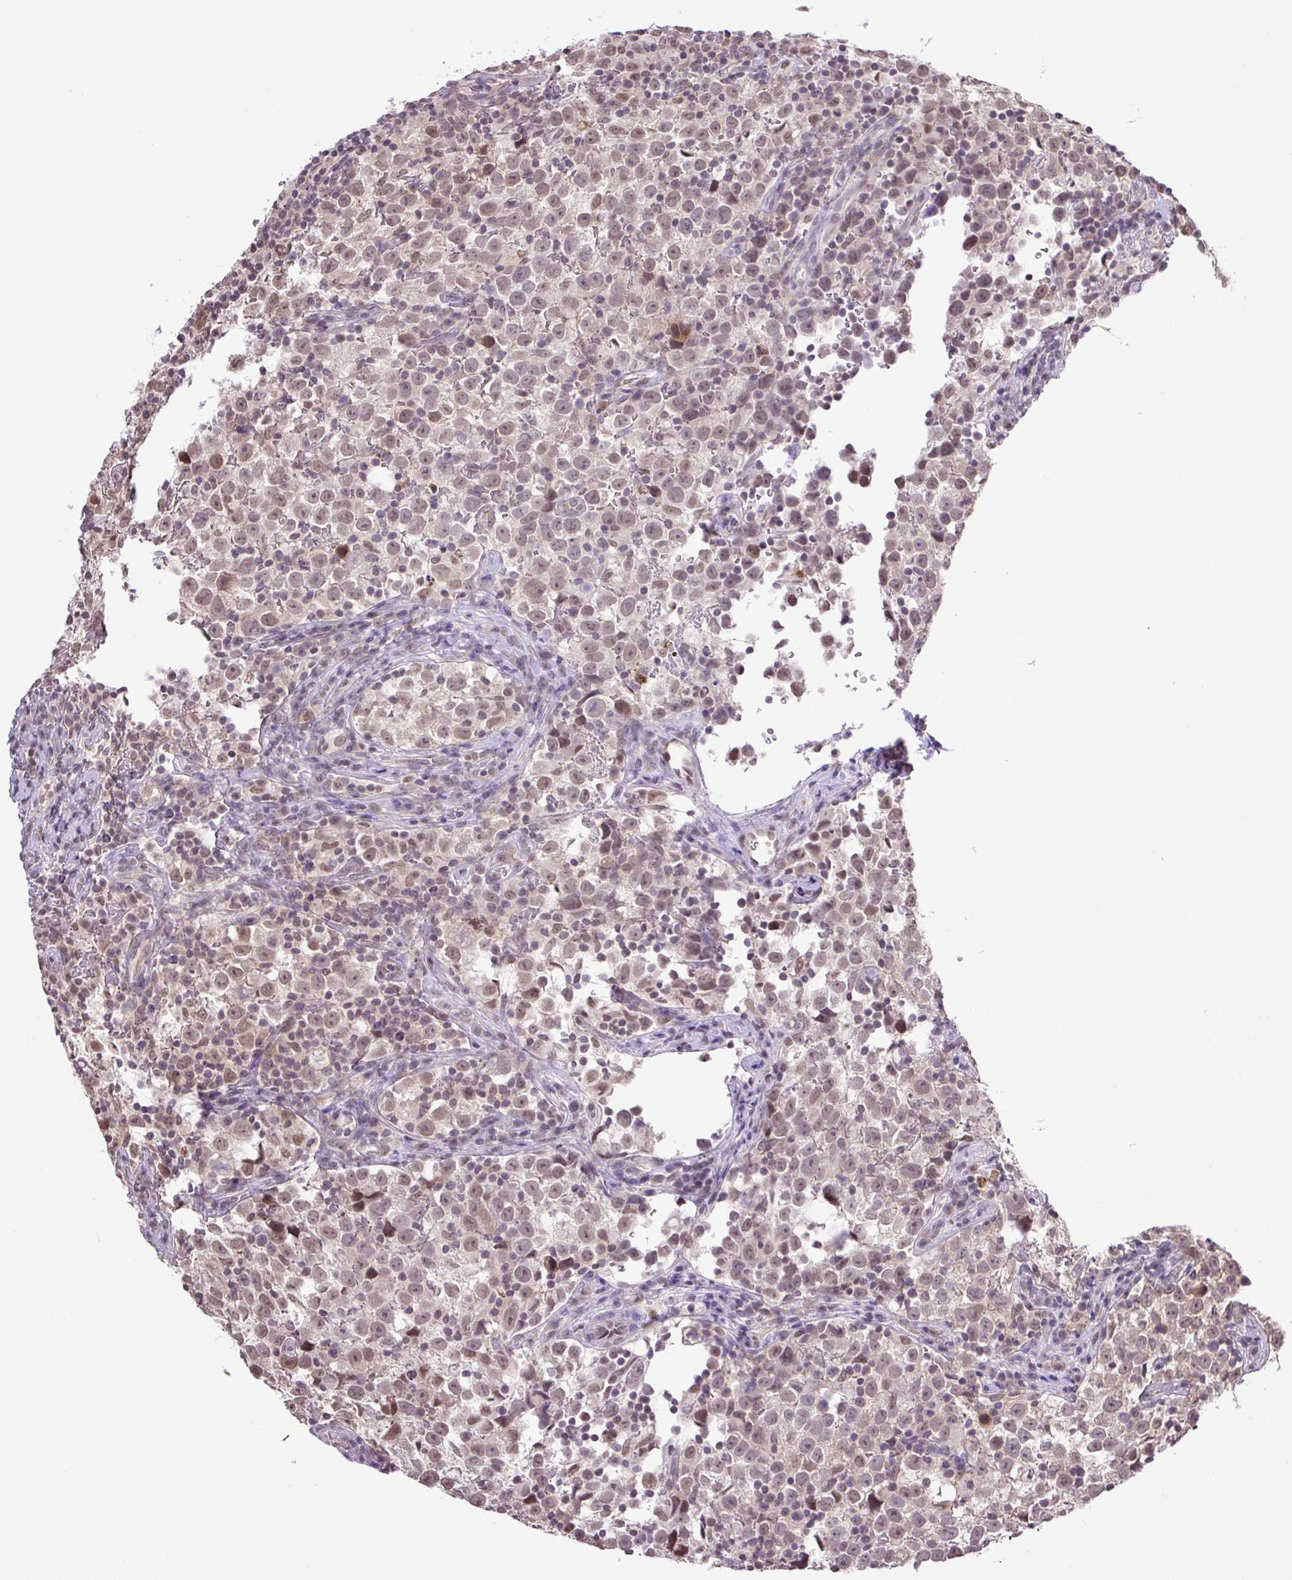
{"staining": {"intensity": "weak", "quantity": "25%-75%", "location": "nuclear"}, "tissue": "testis cancer", "cell_type": "Tumor cells", "image_type": "cancer", "snomed": [{"axis": "morphology", "description": "Normal tissue, NOS"}, {"axis": "morphology", "description": "Seminoma, NOS"}, {"axis": "topography", "description": "Testis"}], "caption": "Tumor cells show low levels of weak nuclear staining in approximately 25%-75% of cells in human seminoma (testis).", "gene": "SGTA", "patient": {"sex": "male", "age": 43}}